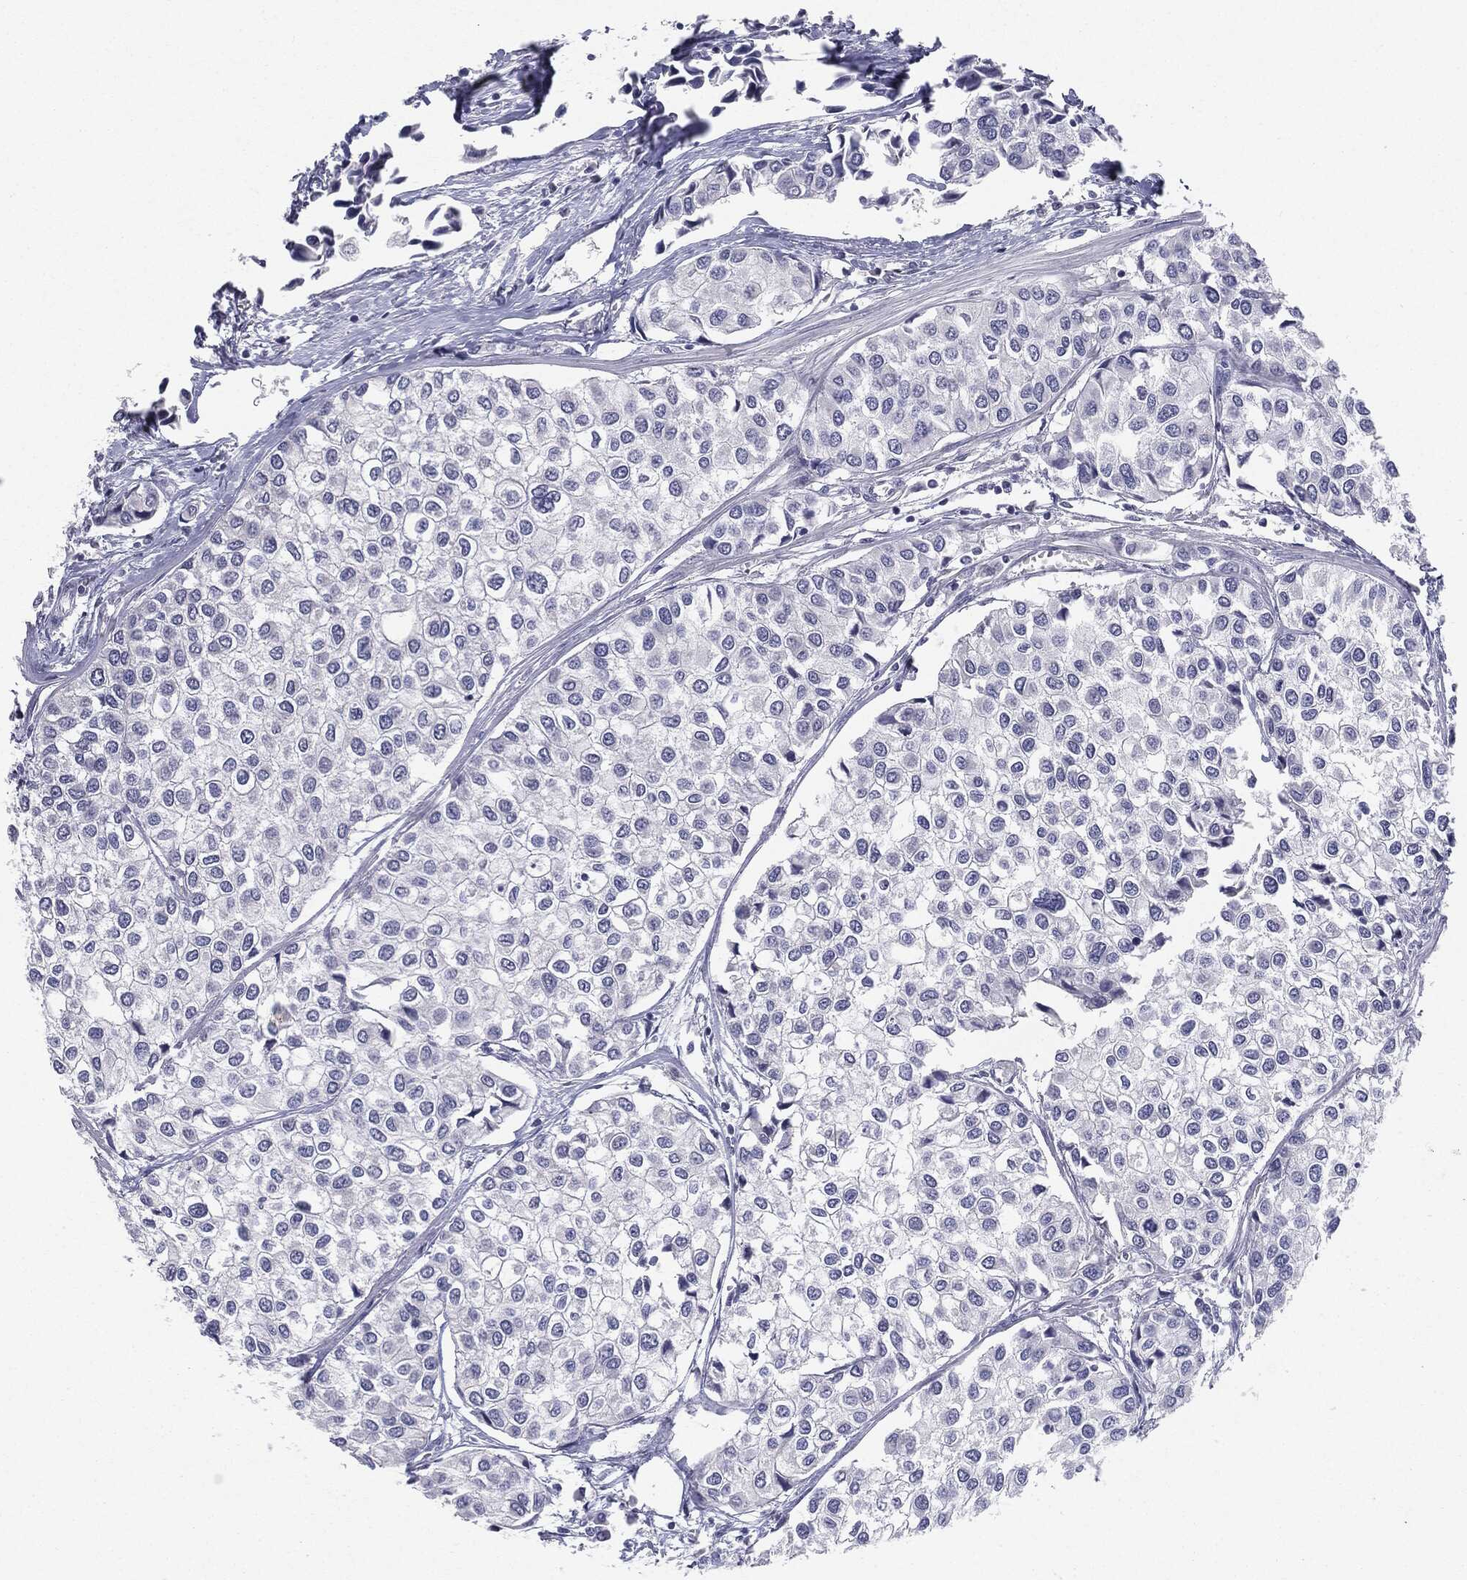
{"staining": {"intensity": "negative", "quantity": "none", "location": "none"}, "tissue": "urothelial cancer", "cell_type": "Tumor cells", "image_type": "cancer", "snomed": [{"axis": "morphology", "description": "Urothelial carcinoma, High grade"}, {"axis": "topography", "description": "Urinary bladder"}], "caption": "Urothelial cancer was stained to show a protein in brown. There is no significant expression in tumor cells.", "gene": "SERPINB4", "patient": {"sex": "male", "age": 73}}